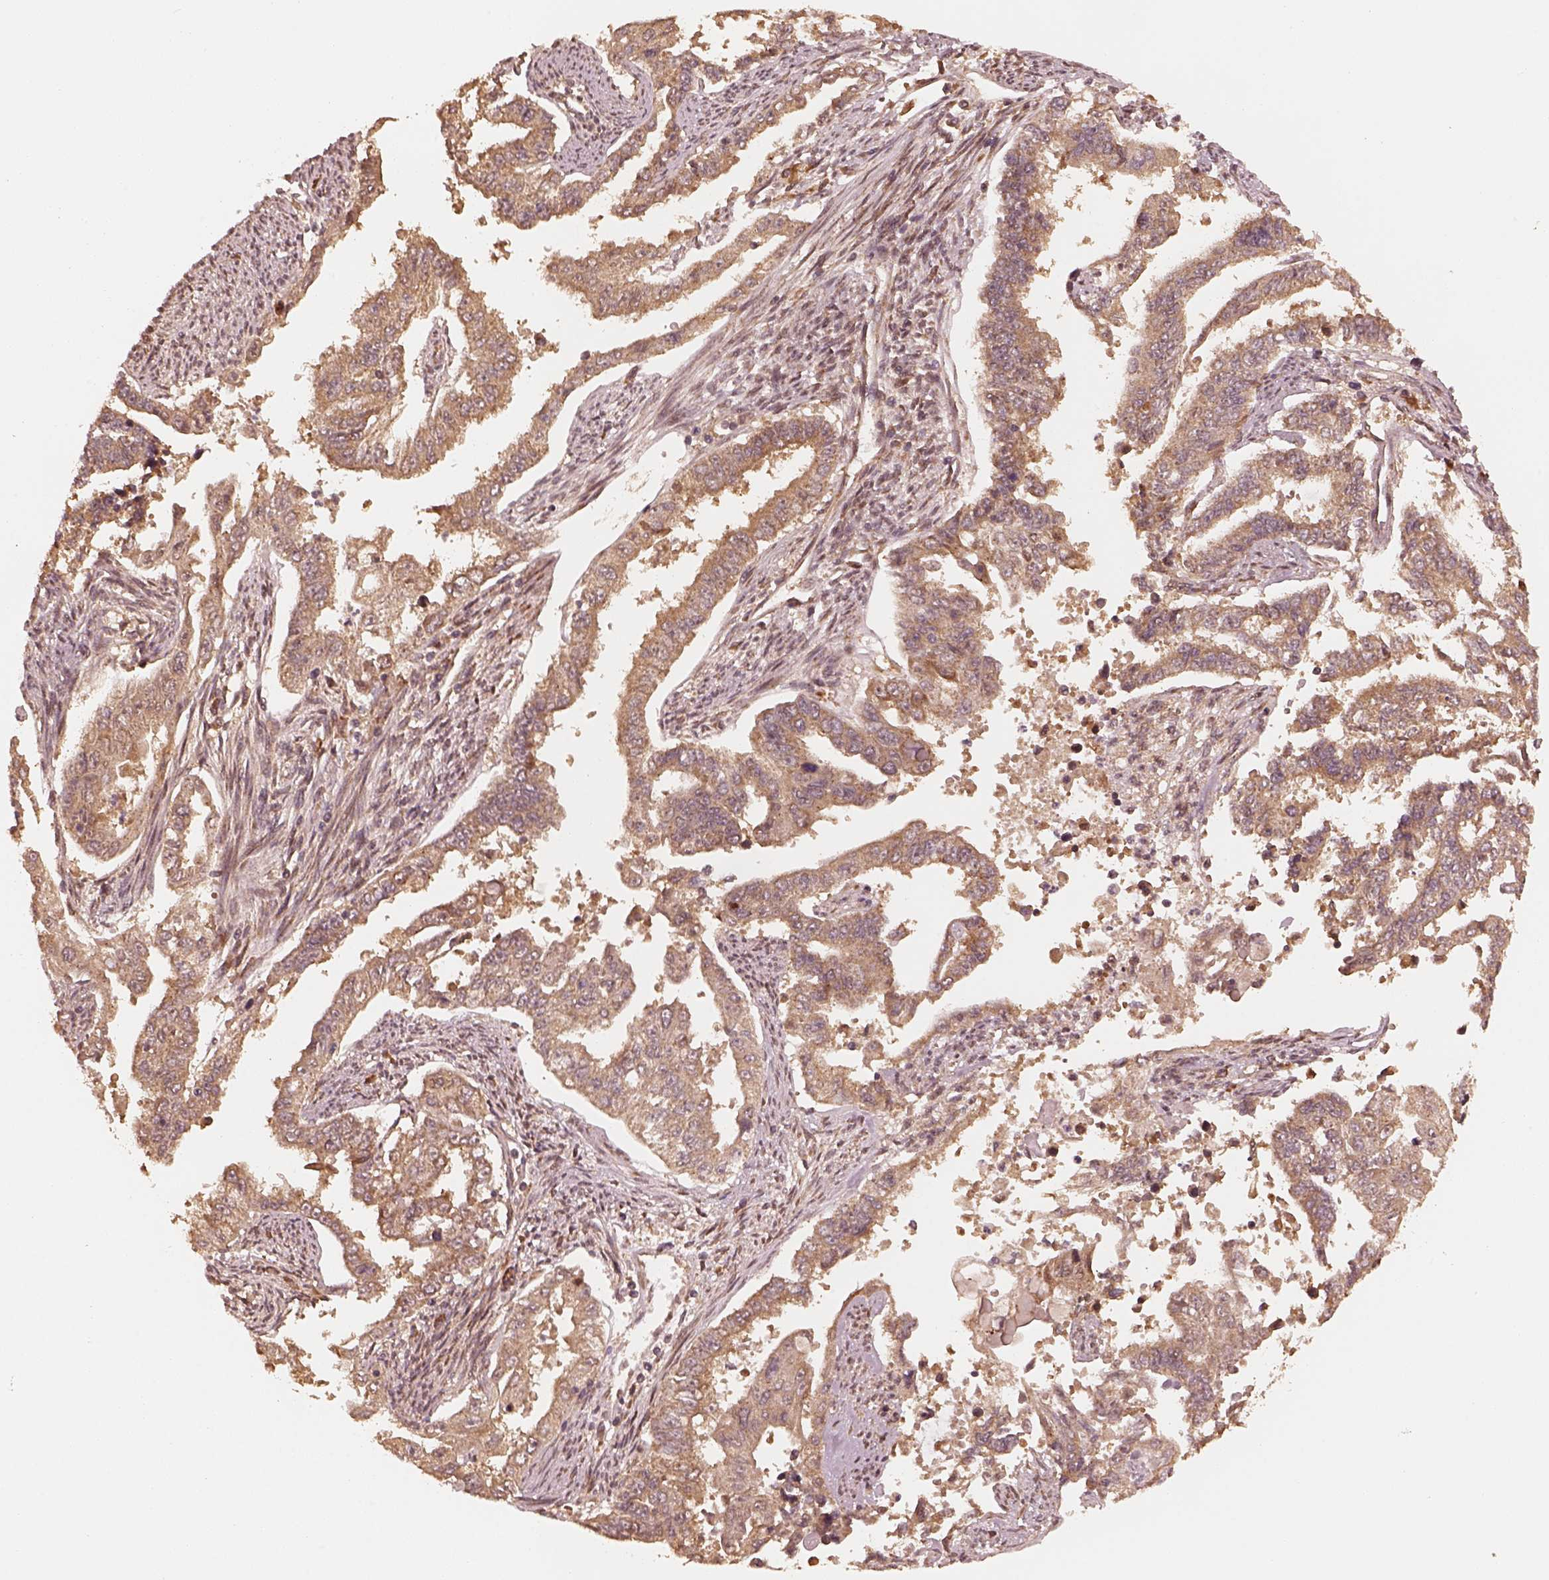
{"staining": {"intensity": "moderate", "quantity": ">75%", "location": "cytoplasmic/membranous"}, "tissue": "endometrial cancer", "cell_type": "Tumor cells", "image_type": "cancer", "snomed": [{"axis": "morphology", "description": "Adenocarcinoma, NOS"}, {"axis": "topography", "description": "Uterus"}], "caption": "Human endometrial cancer (adenocarcinoma) stained with a brown dye shows moderate cytoplasmic/membranous positive positivity in about >75% of tumor cells.", "gene": "DNAJC25", "patient": {"sex": "female", "age": 59}}